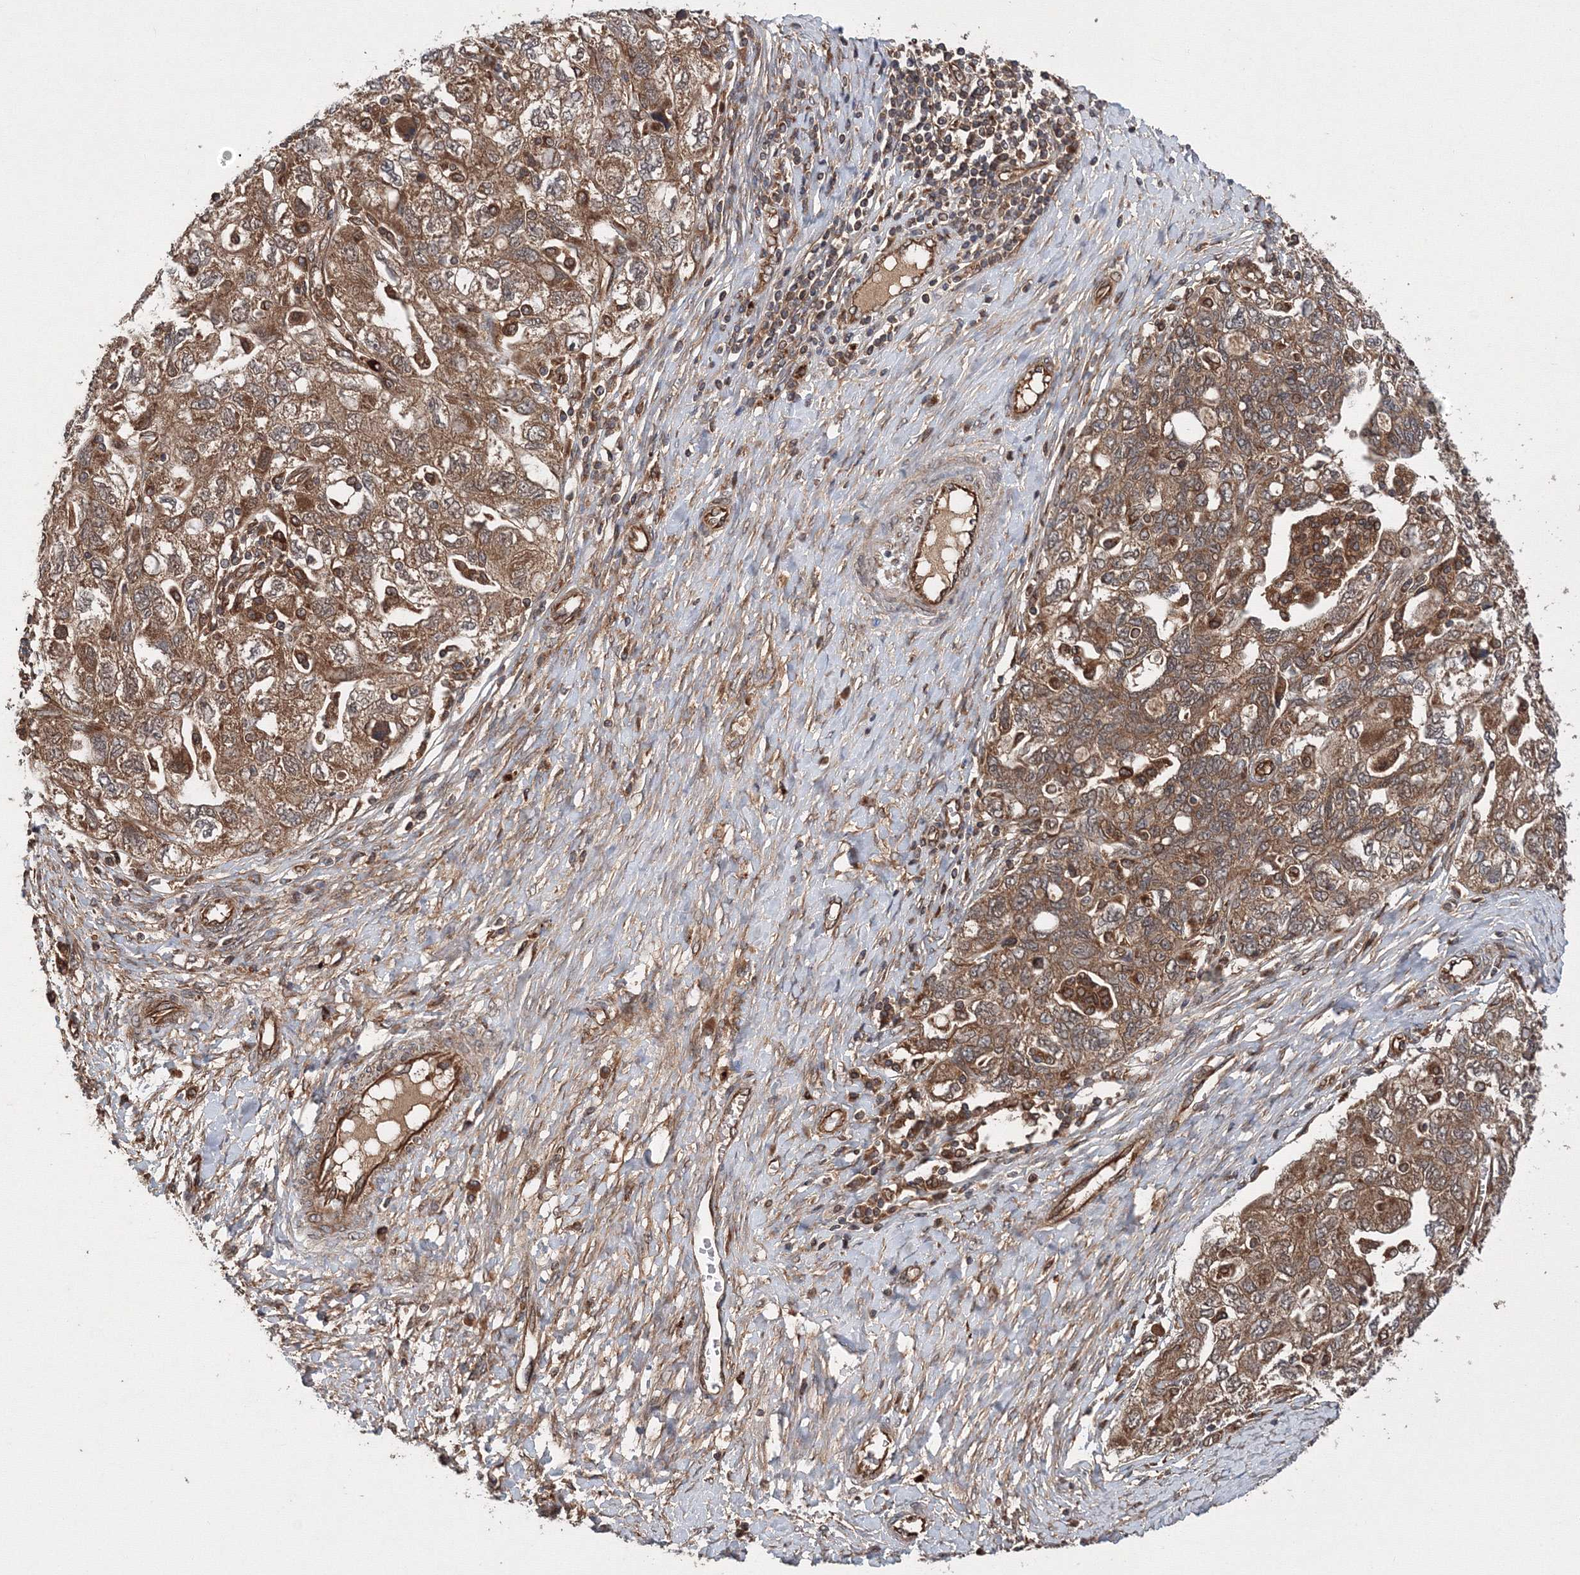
{"staining": {"intensity": "moderate", "quantity": ">75%", "location": "cytoplasmic/membranous"}, "tissue": "ovarian cancer", "cell_type": "Tumor cells", "image_type": "cancer", "snomed": [{"axis": "morphology", "description": "Carcinoma, NOS"}, {"axis": "morphology", "description": "Cystadenocarcinoma, serous, NOS"}, {"axis": "topography", "description": "Ovary"}], "caption": "Ovarian cancer stained for a protein (brown) shows moderate cytoplasmic/membranous positive expression in approximately >75% of tumor cells.", "gene": "ATG3", "patient": {"sex": "female", "age": 69}}